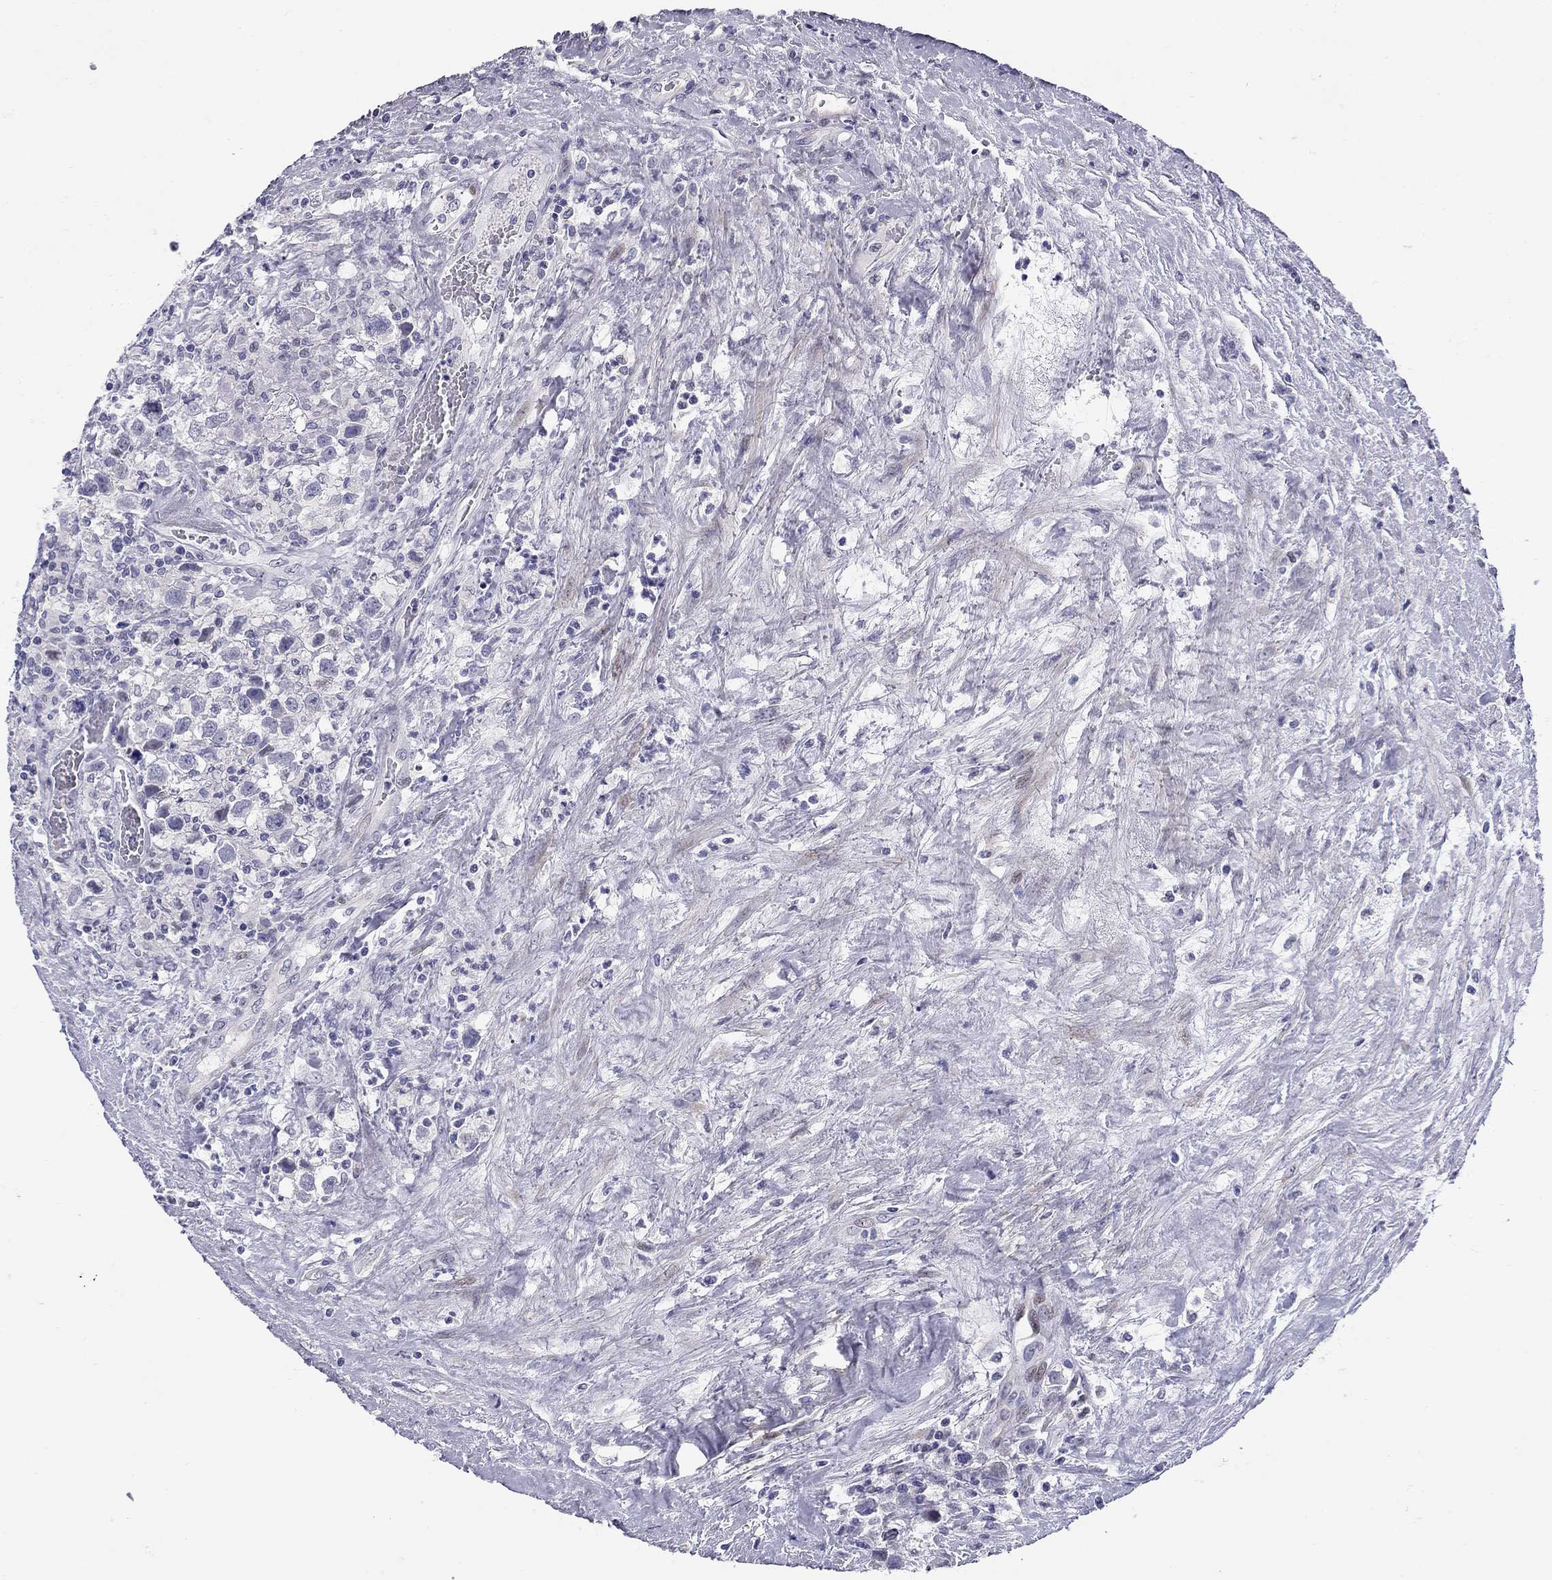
{"staining": {"intensity": "negative", "quantity": "none", "location": "none"}, "tissue": "testis cancer", "cell_type": "Tumor cells", "image_type": "cancer", "snomed": [{"axis": "morphology", "description": "Seminoma, NOS"}, {"axis": "topography", "description": "Testis"}], "caption": "Tumor cells show no significant protein positivity in testis cancer (seminoma).", "gene": "C8orf88", "patient": {"sex": "male", "age": 43}}